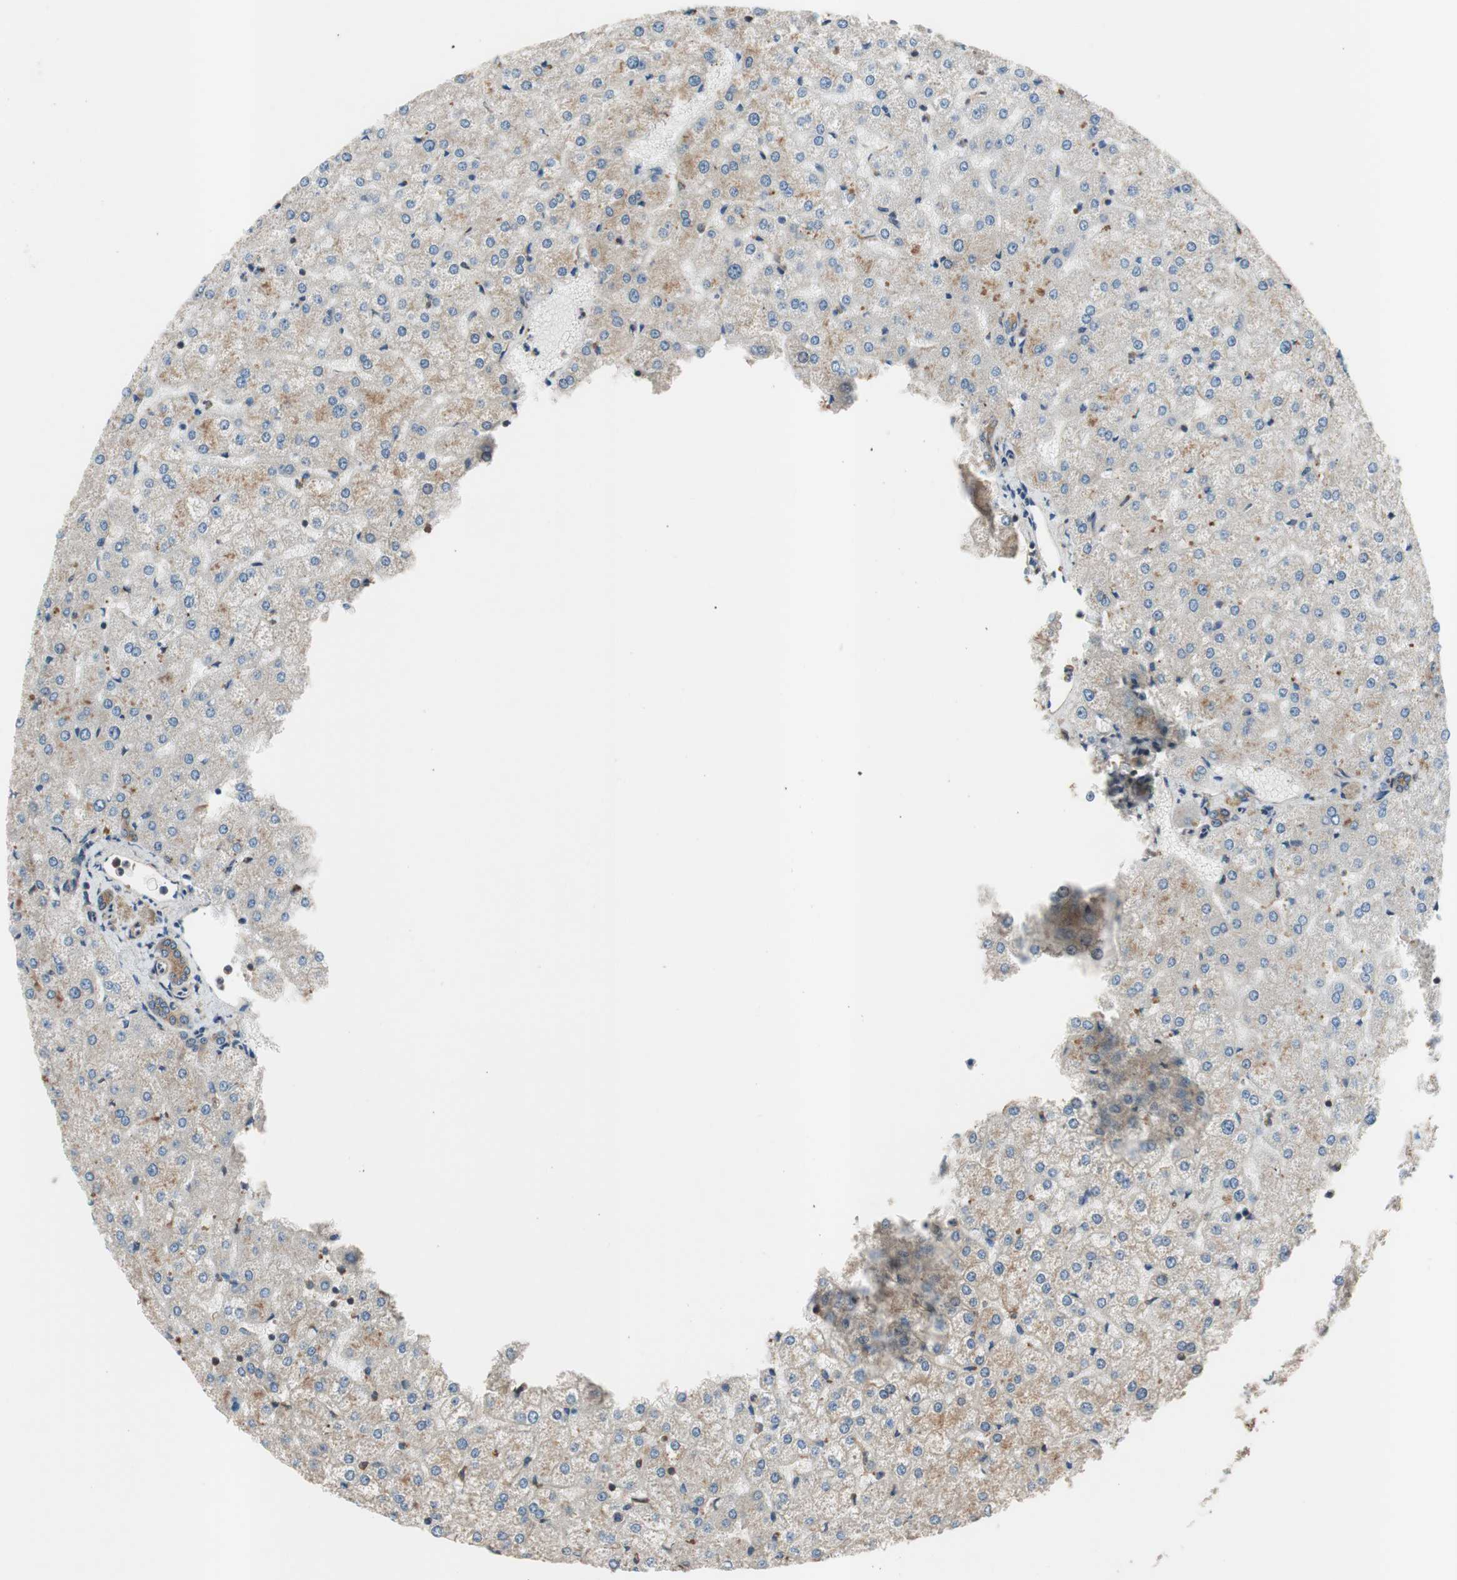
{"staining": {"intensity": "moderate", "quantity": ">75%", "location": "cytoplasmic/membranous"}, "tissue": "liver", "cell_type": "Cholangiocytes", "image_type": "normal", "snomed": [{"axis": "morphology", "description": "Normal tissue, NOS"}, {"axis": "topography", "description": "Liver"}], "caption": "Unremarkable liver exhibits moderate cytoplasmic/membranous staining in about >75% of cholangiocytes (DAB IHC, brown staining for protein, blue staining for nuclei)..", "gene": "CALML3", "patient": {"sex": "female", "age": 32}}